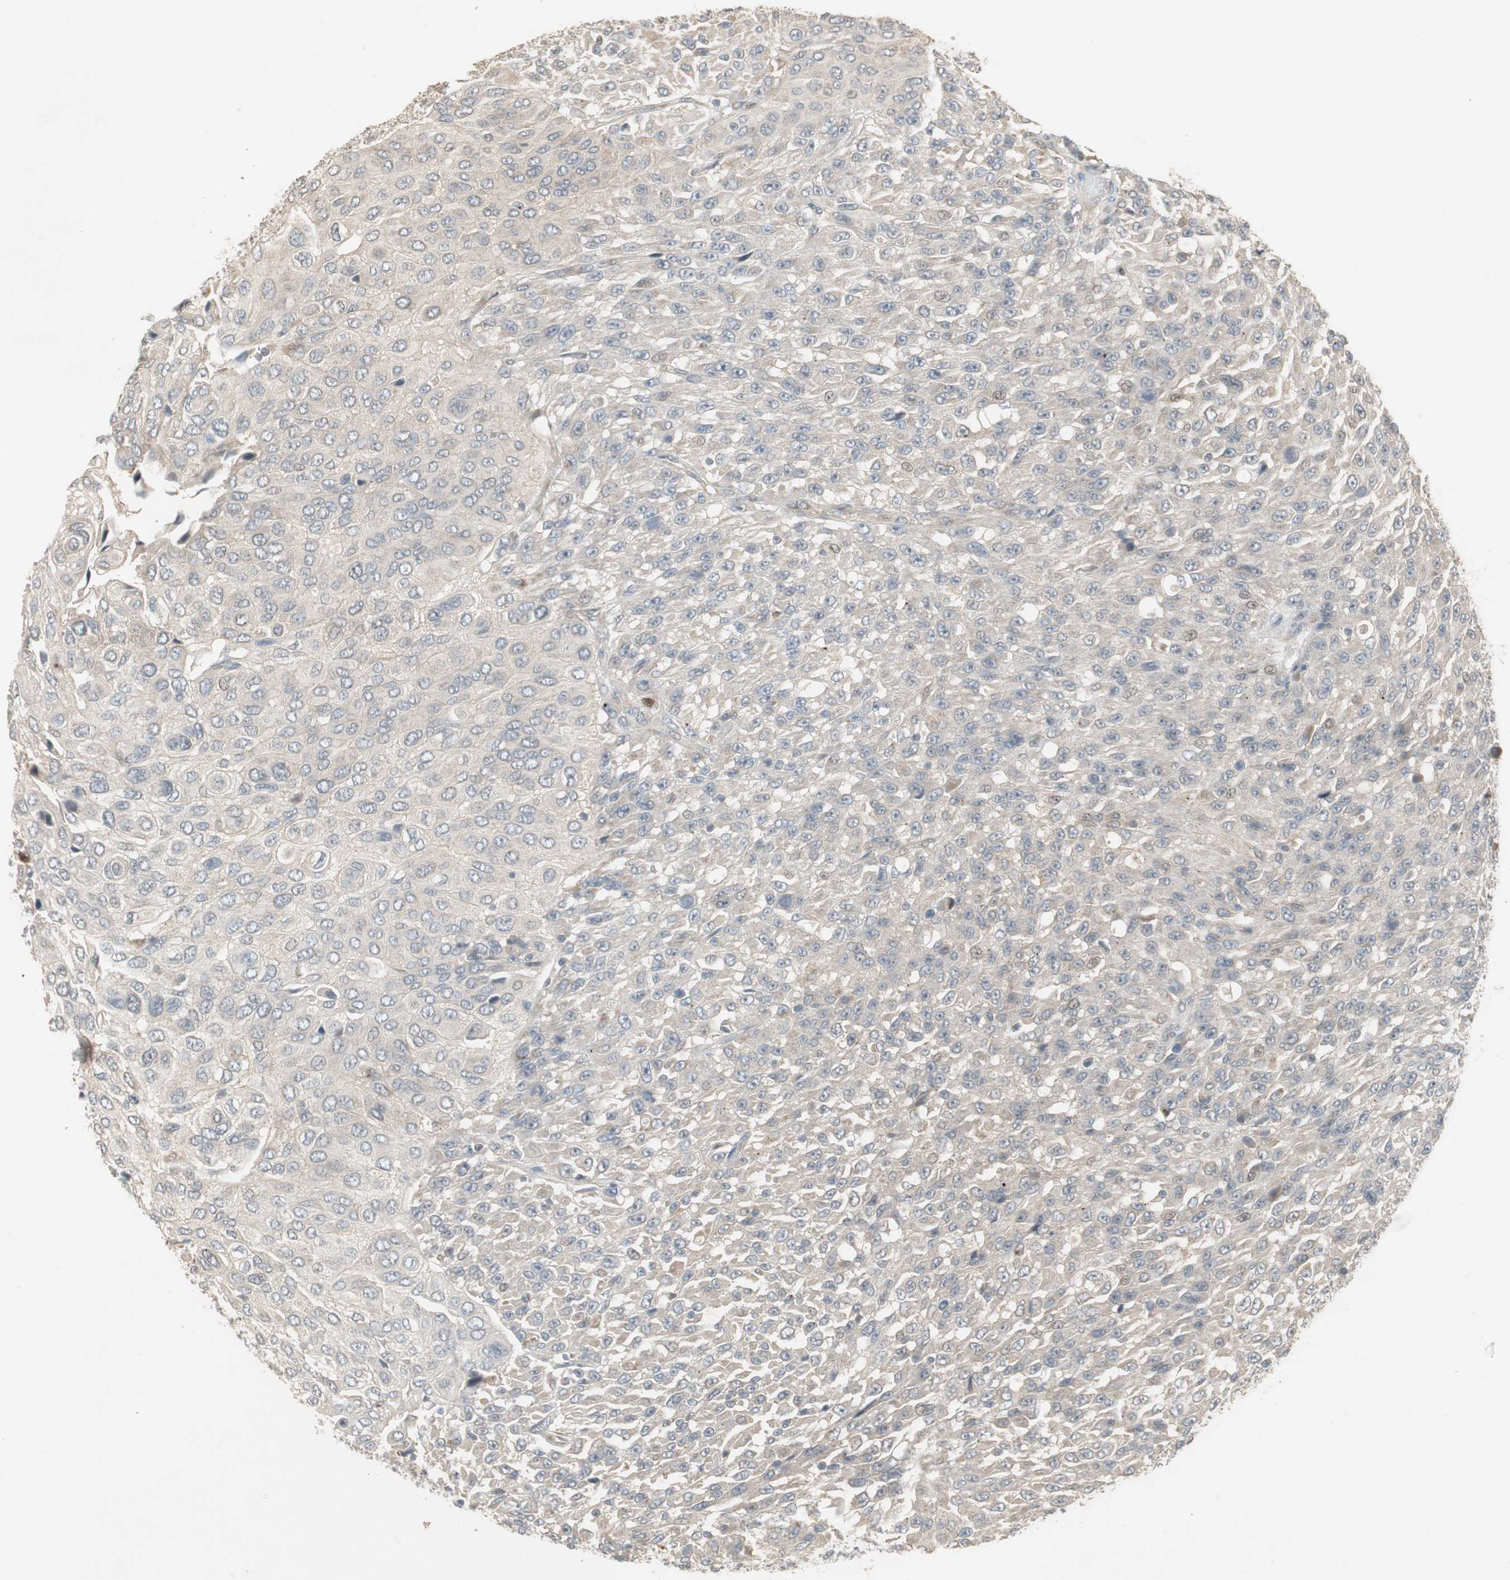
{"staining": {"intensity": "weak", "quantity": "25%-75%", "location": "cytoplasmic/membranous"}, "tissue": "urothelial cancer", "cell_type": "Tumor cells", "image_type": "cancer", "snomed": [{"axis": "morphology", "description": "Urothelial carcinoma, High grade"}, {"axis": "topography", "description": "Urinary bladder"}], "caption": "Urothelial carcinoma (high-grade) stained with DAB (3,3'-diaminobenzidine) immunohistochemistry (IHC) shows low levels of weak cytoplasmic/membranous positivity in about 25%-75% of tumor cells.", "gene": "SNX4", "patient": {"sex": "male", "age": 66}}